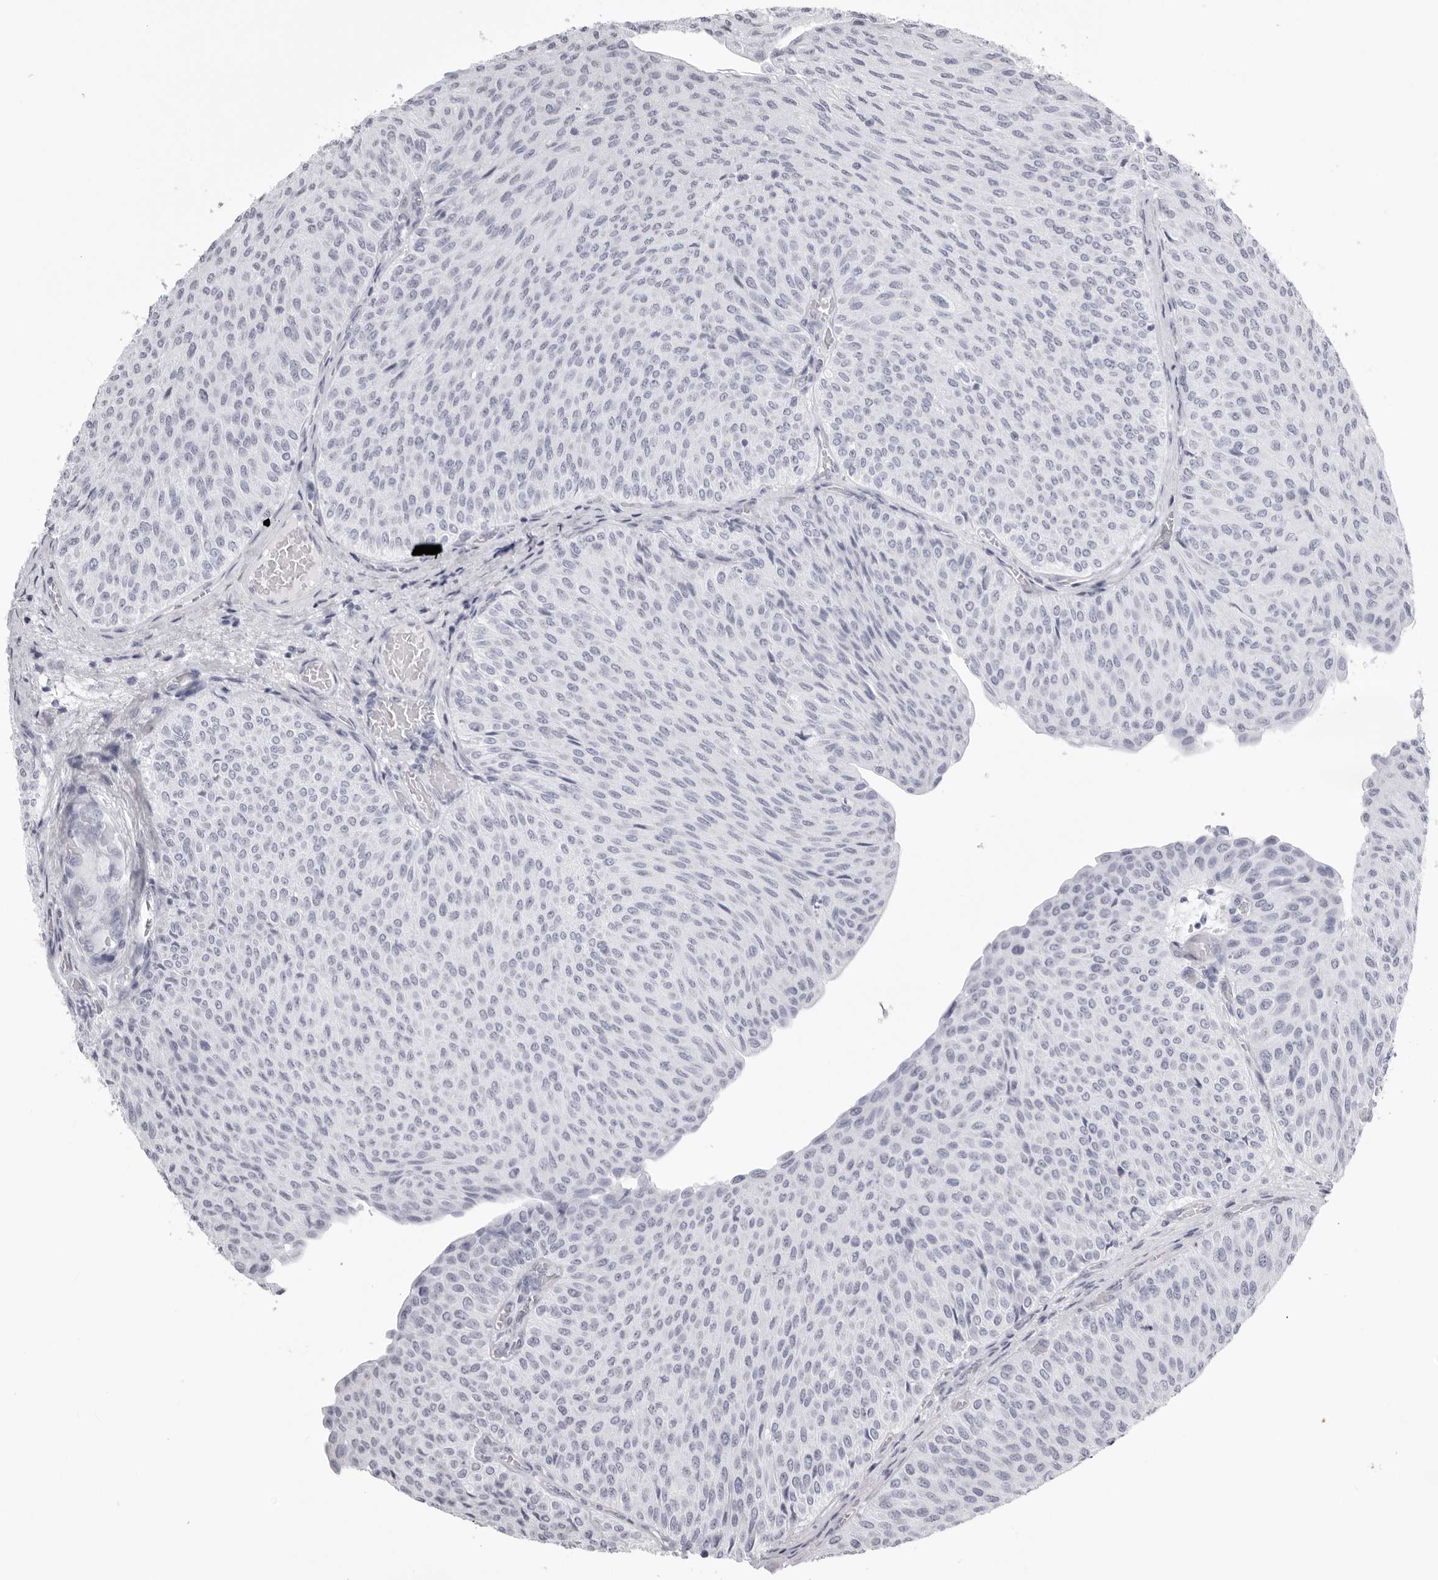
{"staining": {"intensity": "negative", "quantity": "none", "location": "none"}, "tissue": "urothelial cancer", "cell_type": "Tumor cells", "image_type": "cancer", "snomed": [{"axis": "morphology", "description": "Urothelial carcinoma, Low grade"}, {"axis": "topography", "description": "Urinary bladder"}], "caption": "High power microscopy image of an IHC image of urothelial cancer, revealing no significant expression in tumor cells.", "gene": "KLK9", "patient": {"sex": "male", "age": 78}}